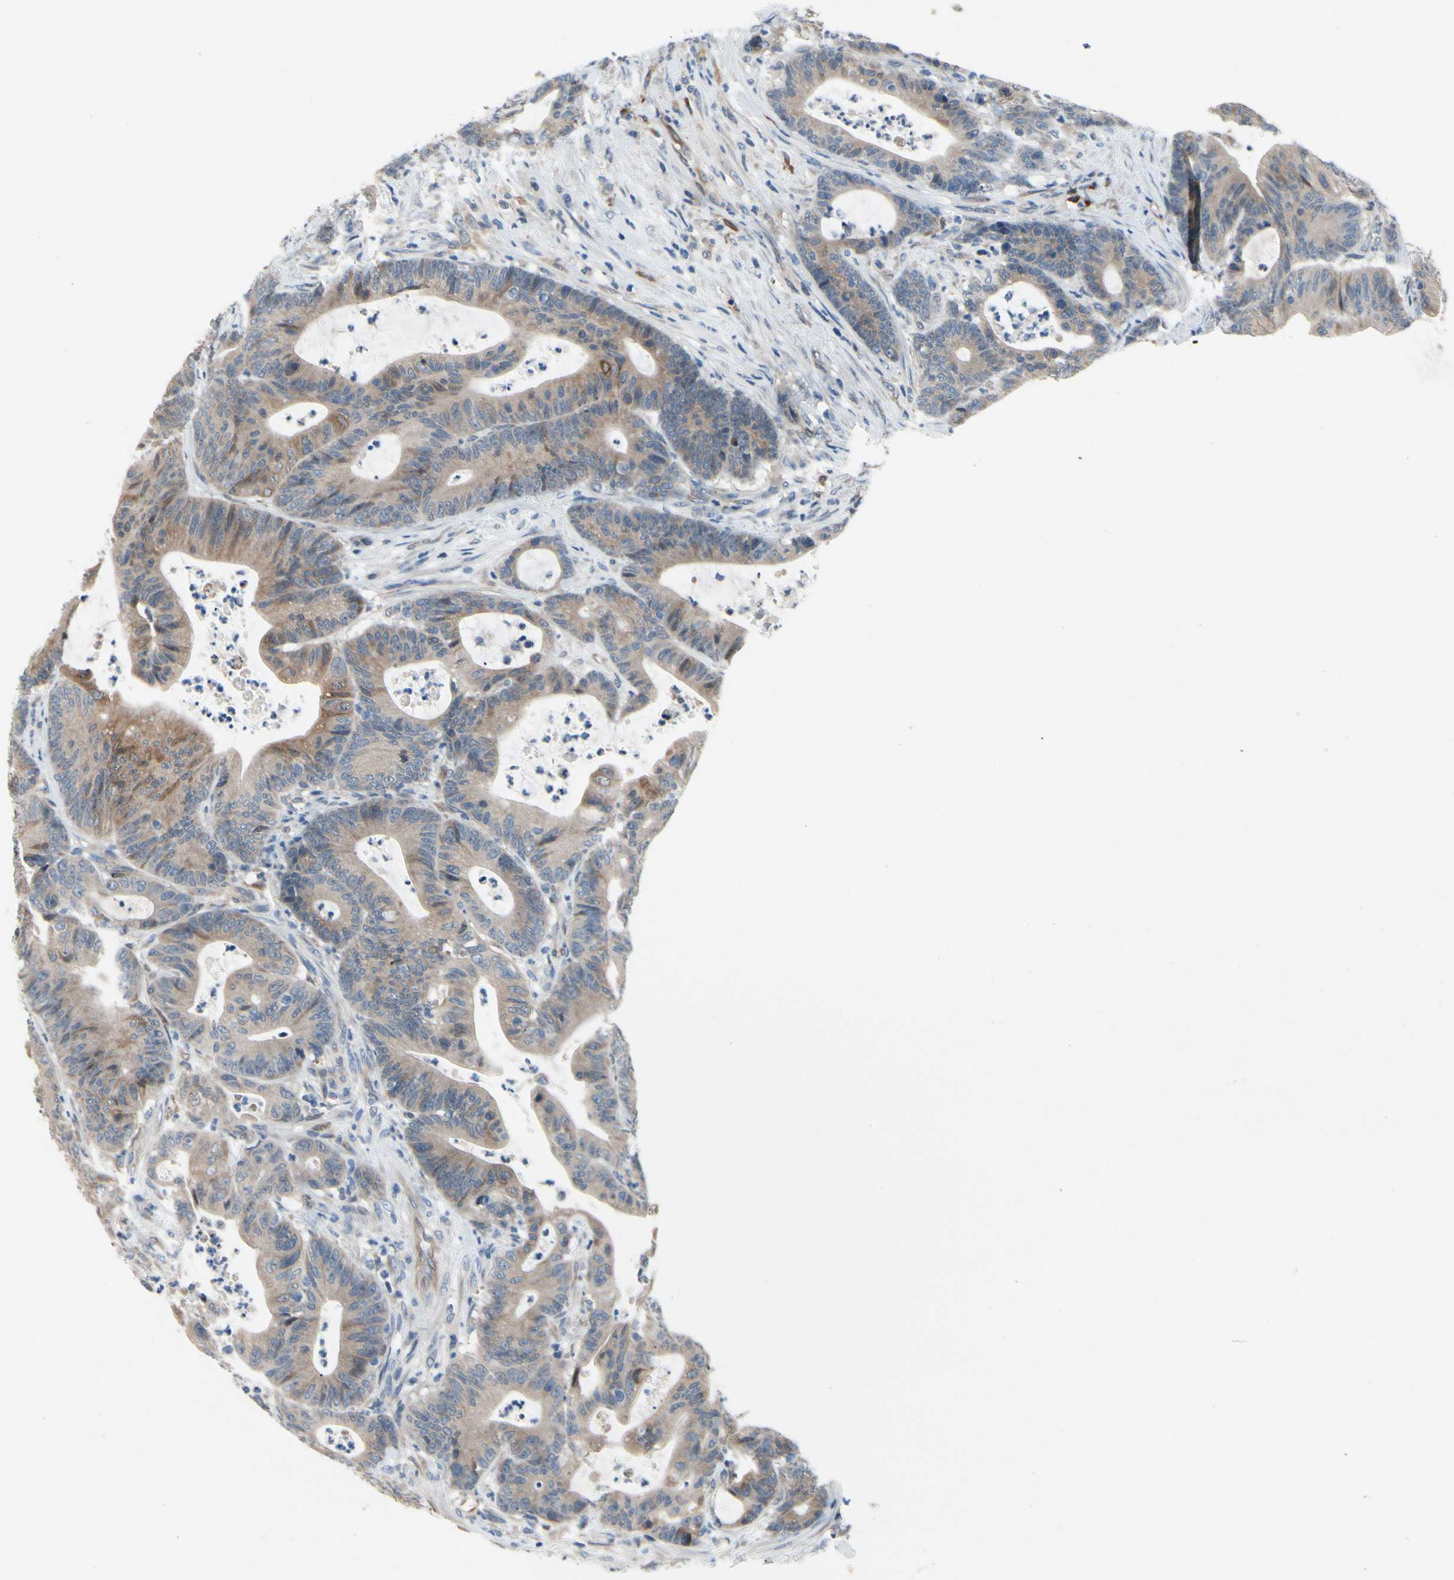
{"staining": {"intensity": "weak", "quantity": ">75%", "location": "cytoplasmic/membranous"}, "tissue": "colorectal cancer", "cell_type": "Tumor cells", "image_type": "cancer", "snomed": [{"axis": "morphology", "description": "Adenocarcinoma, NOS"}, {"axis": "topography", "description": "Colon"}], "caption": "The micrograph reveals a brown stain indicating the presence of a protein in the cytoplasmic/membranous of tumor cells in adenocarcinoma (colorectal).", "gene": "PRXL2A", "patient": {"sex": "female", "age": 84}}